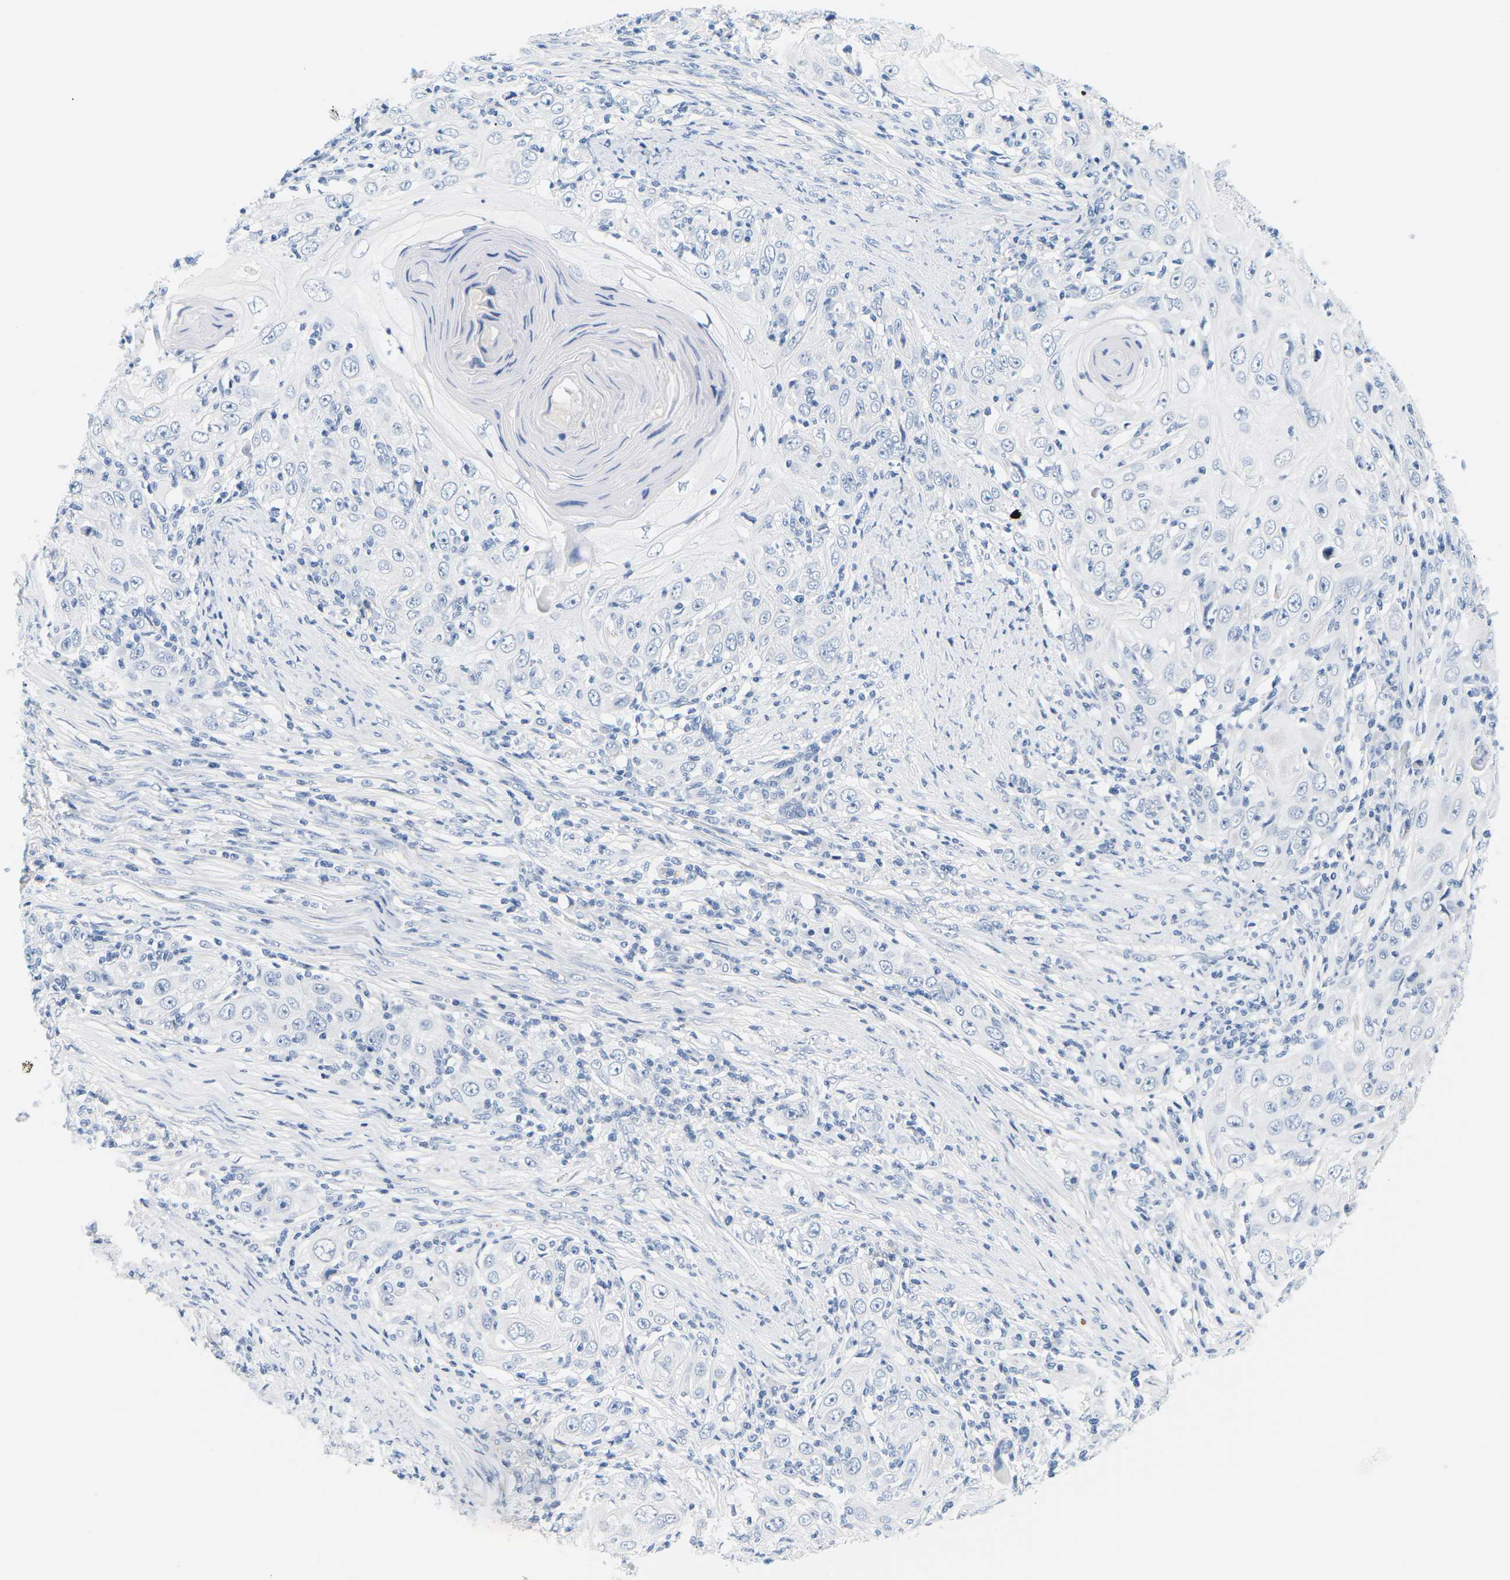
{"staining": {"intensity": "negative", "quantity": "none", "location": "none"}, "tissue": "skin cancer", "cell_type": "Tumor cells", "image_type": "cancer", "snomed": [{"axis": "morphology", "description": "Squamous cell carcinoma, NOS"}, {"axis": "topography", "description": "Skin"}], "caption": "Skin squamous cell carcinoma was stained to show a protein in brown. There is no significant staining in tumor cells.", "gene": "APOB", "patient": {"sex": "female", "age": 88}}